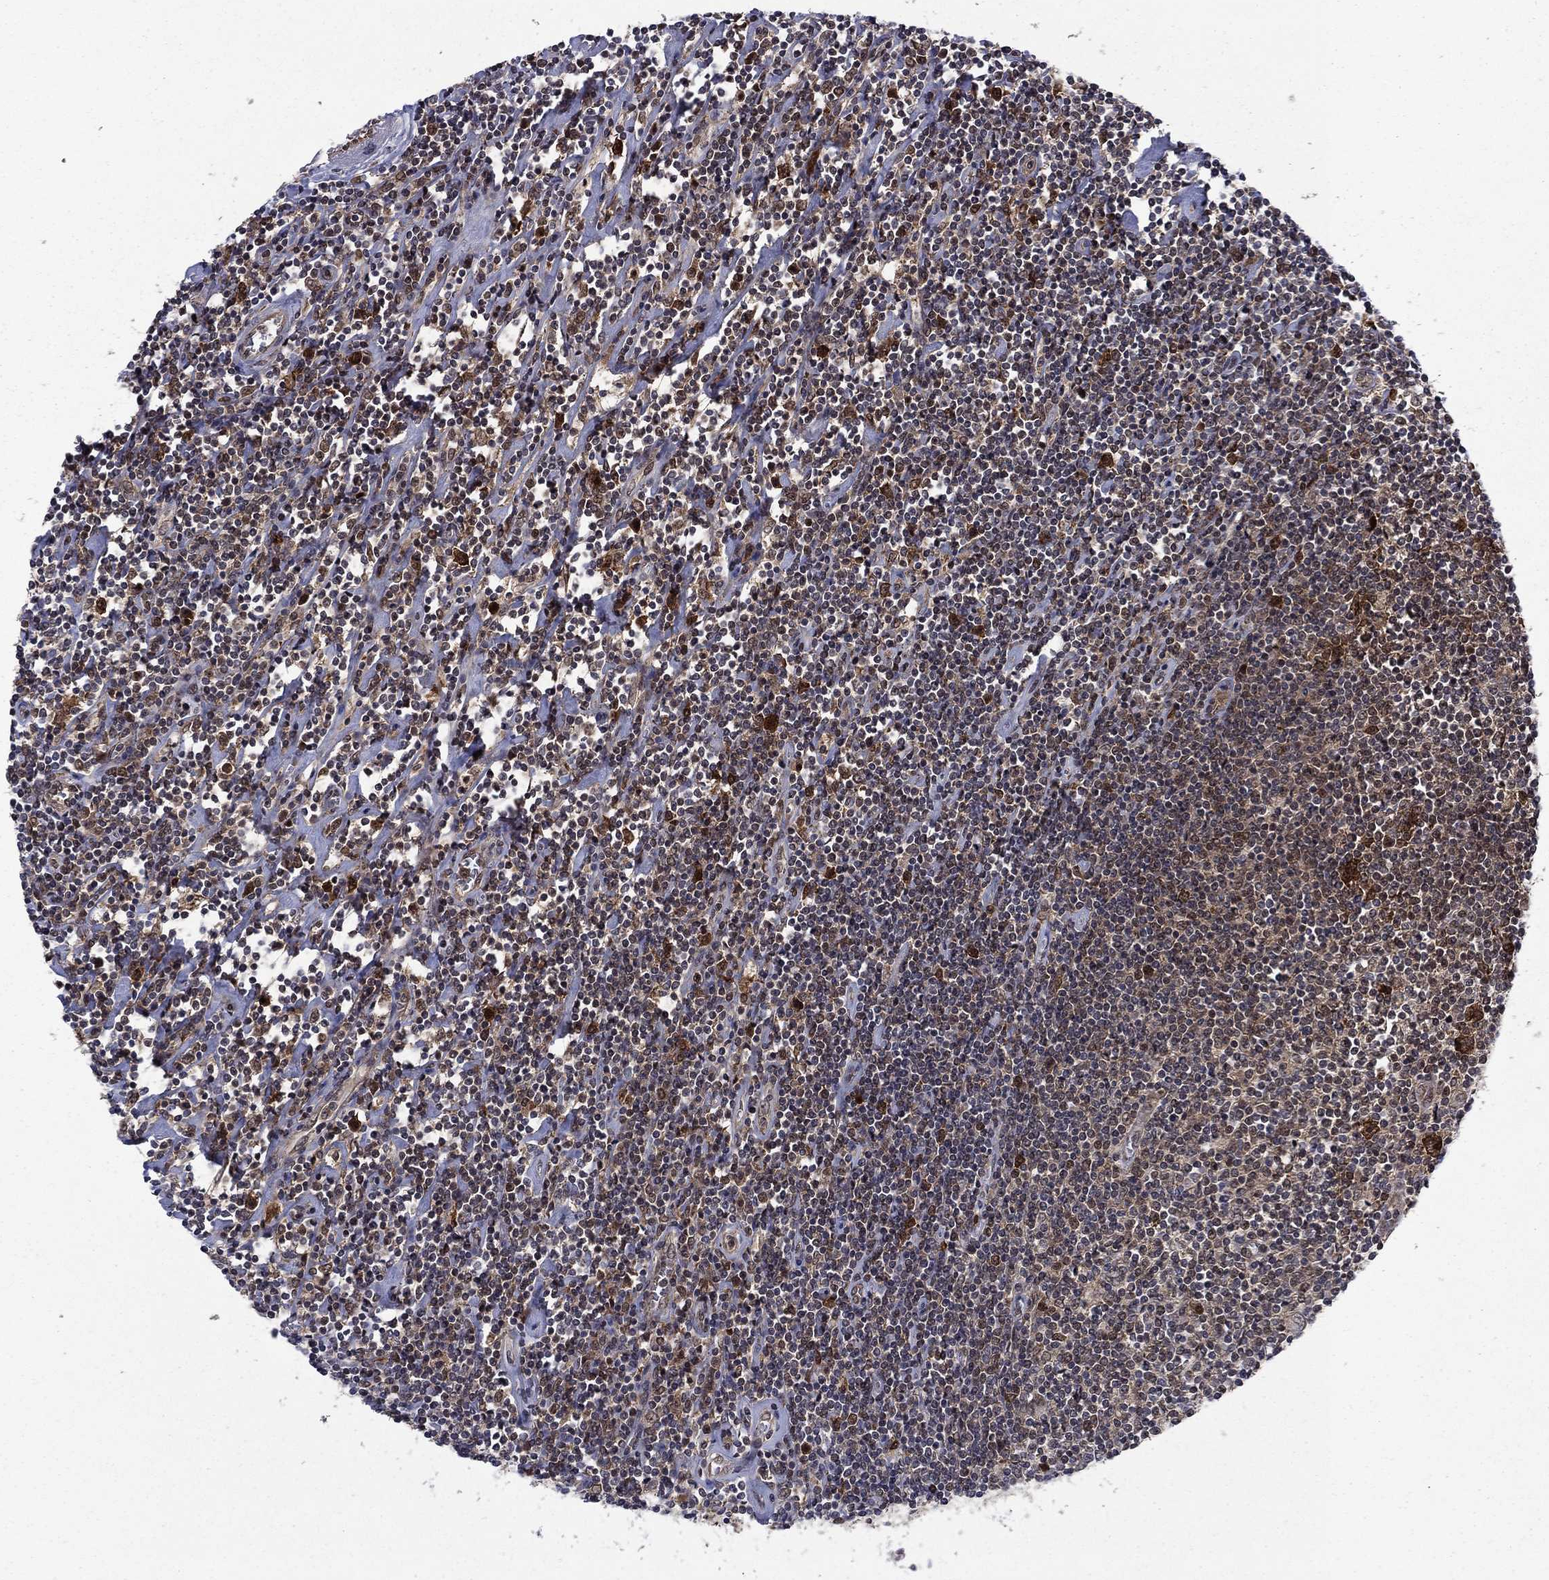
{"staining": {"intensity": "negative", "quantity": "none", "location": "none"}, "tissue": "lymphoma", "cell_type": "Tumor cells", "image_type": "cancer", "snomed": [{"axis": "morphology", "description": "Hodgkin's disease, NOS"}, {"axis": "topography", "description": "Lymph node"}], "caption": "Immunohistochemical staining of human Hodgkin's disease displays no significant staining in tumor cells. (DAB immunohistochemistry with hematoxylin counter stain).", "gene": "DNAJA1", "patient": {"sex": "male", "age": 40}}